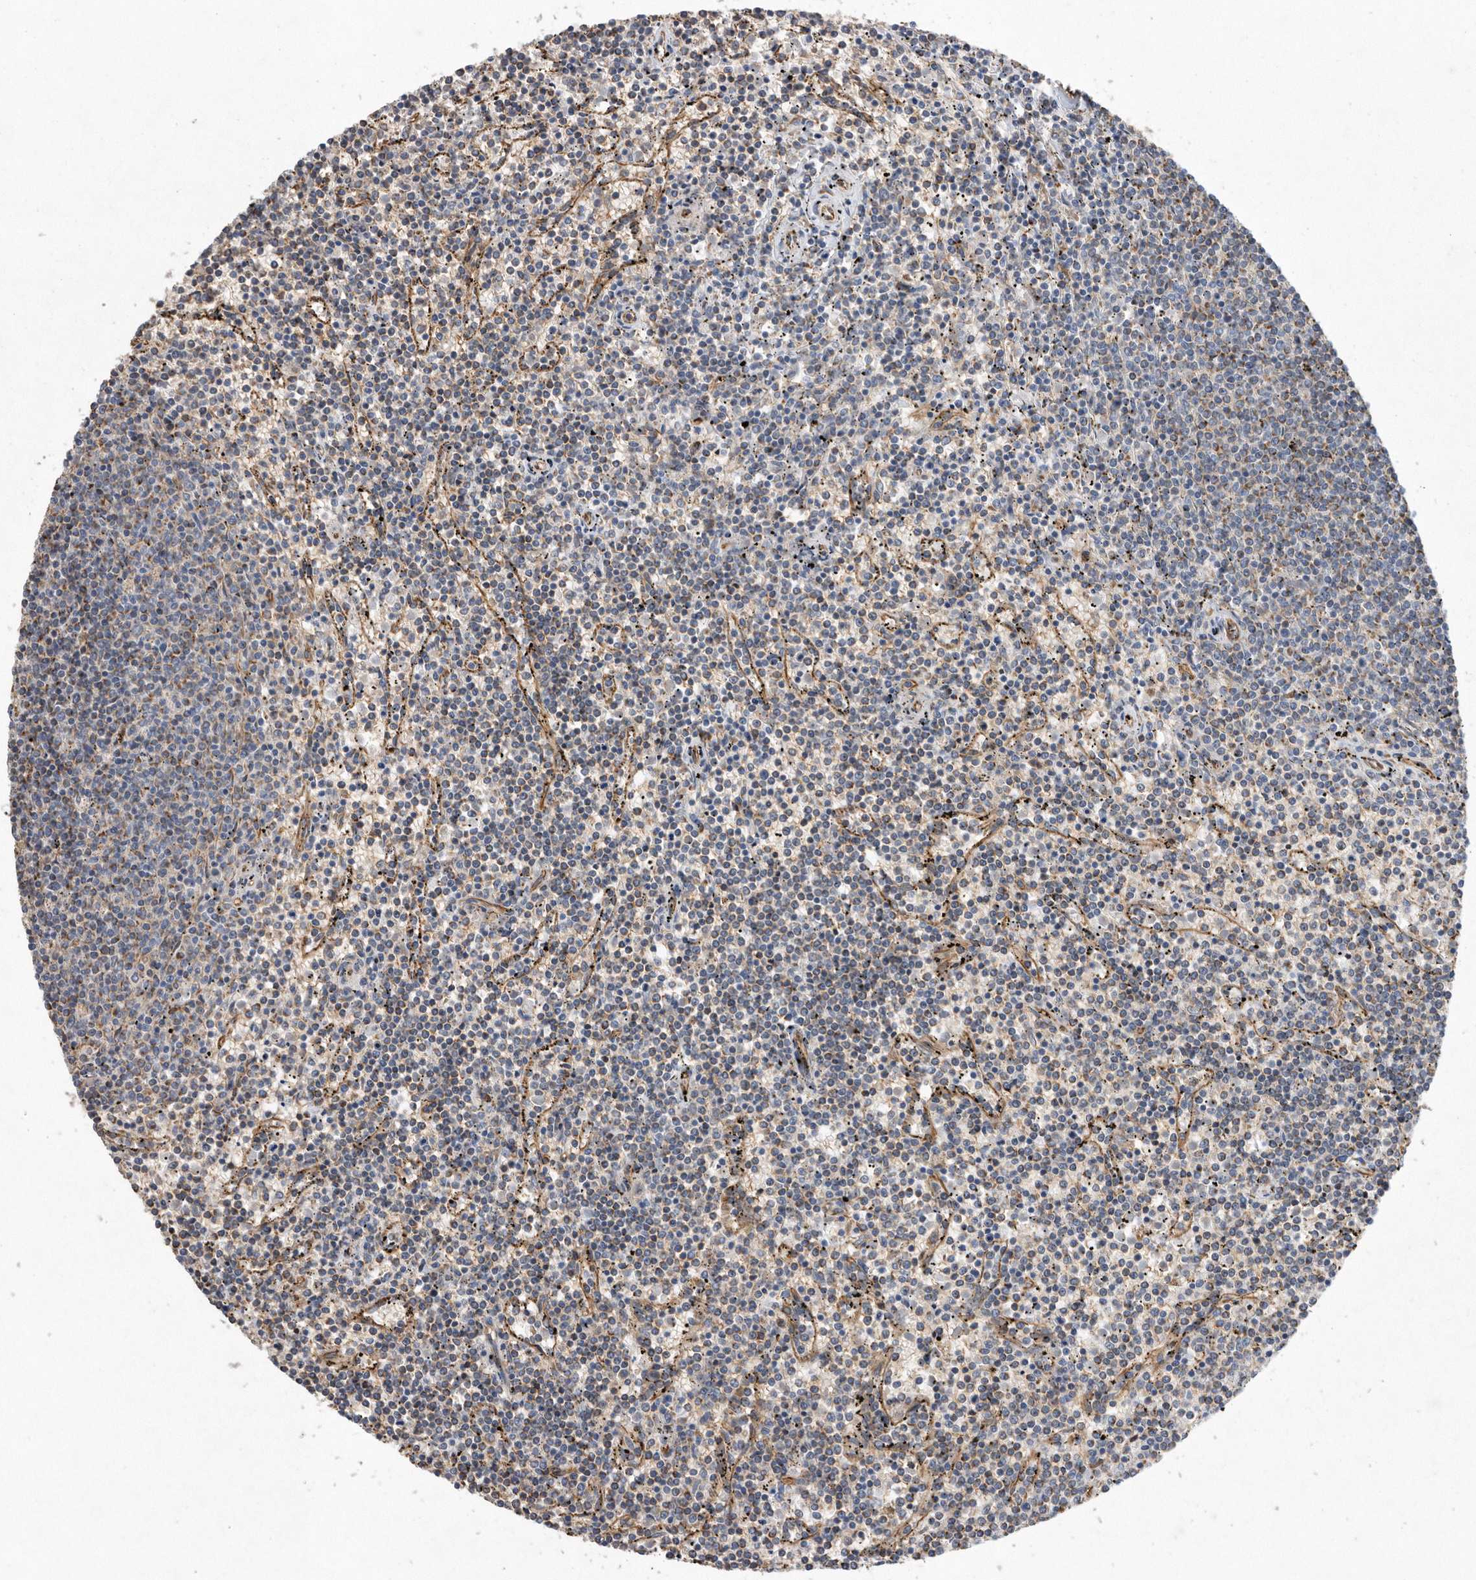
{"staining": {"intensity": "weak", "quantity": "25%-75%", "location": "cytoplasmic/membranous"}, "tissue": "lymphoma", "cell_type": "Tumor cells", "image_type": "cancer", "snomed": [{"axis": "morphology", "description": "Malignant lymphoma, non-Hodgkin's type, Low grade"}, {"axis": "topography", "description": "Spleen"}], "caption": "About 25%-75% of tumor cells in human lymphoma display weak cytoplasmic/membranous protein positivity as visualized by brown immunohistochemical staining.", "gene": "PON2", "patient": {"sex": "female", "age": 50}}